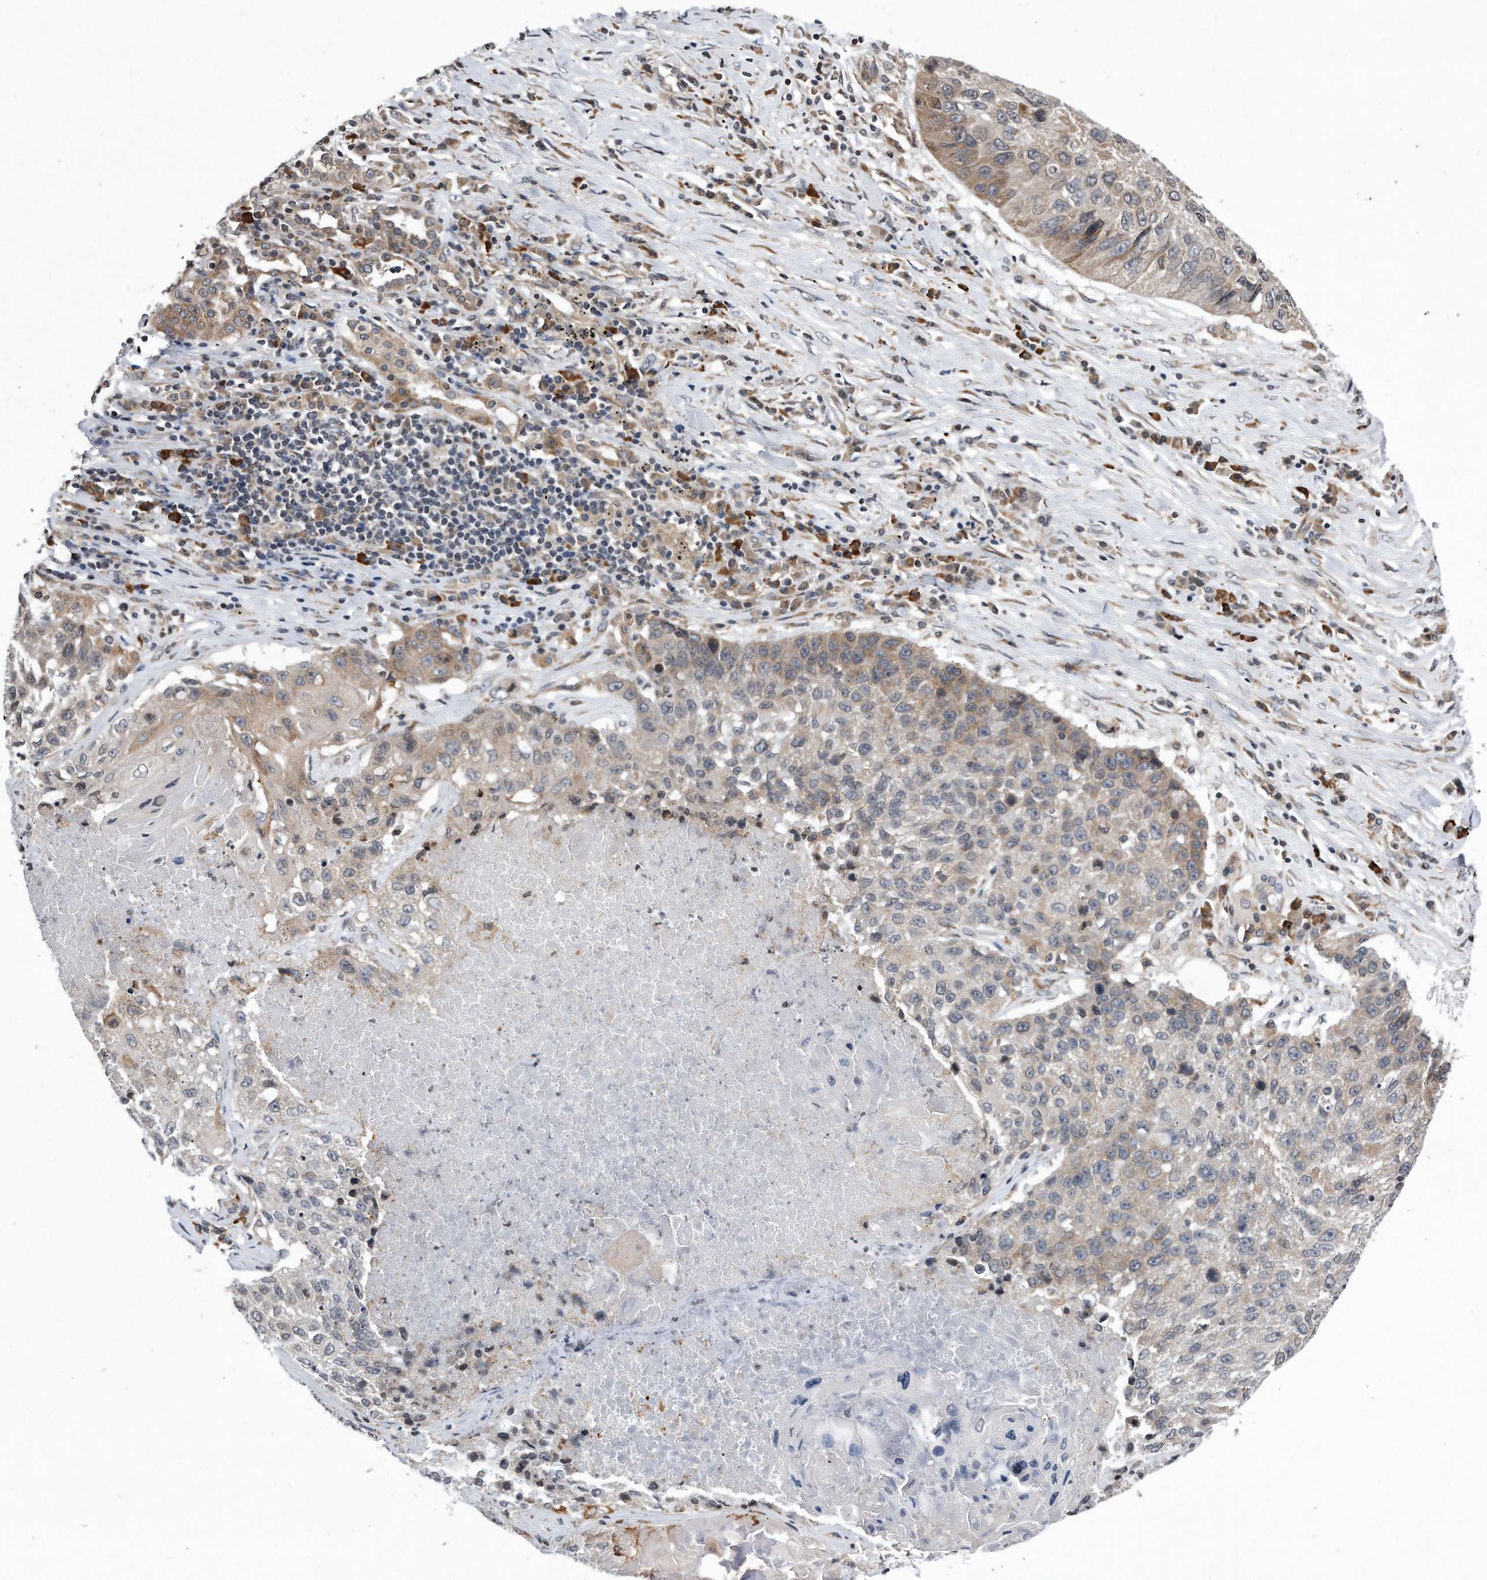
{"staining": {"intensity": "weak", "quantity": "25%-75%", "location": "cytoplasmic/membranous"}, "tissue": "lung cancer", "cell_type": "Tumor cells", "image_type": "cancer", "snomed": [{"axis": "morphology", "description": "Squamous cell carcinoma, NOS"}, {"axis": "topography", "description": "Lung"}], "caption": "There is low levels of weak cytoplasmic/membranous expression in tumor cells of lung squamous cell carcinoma, as demonstrated by immunohistochemical staining (brown color).", "gene": "DAB1", "patient": {"sex": "male", "age": 61}}